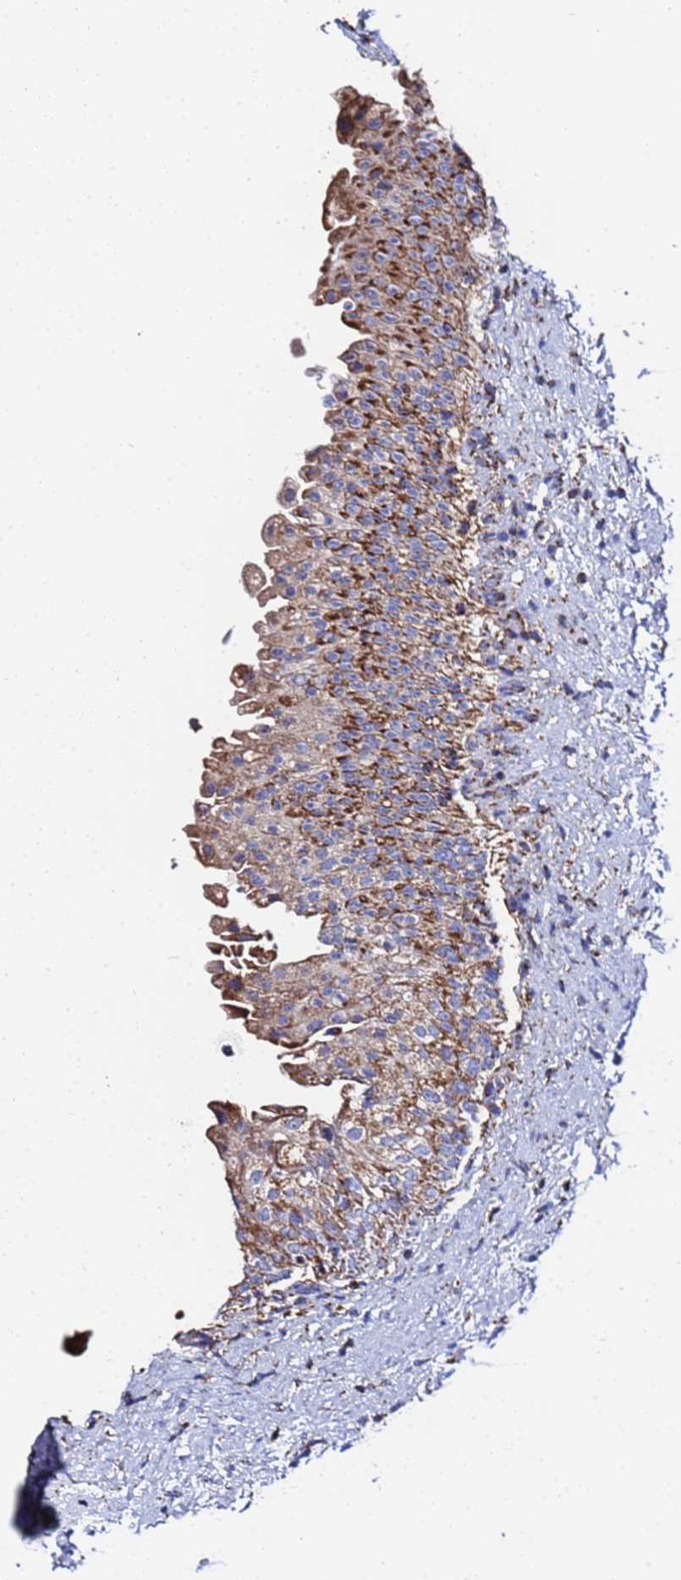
{"staining": {"intensity": "moderate", "quantity": ">75%", "location": "cytoplasmic/membranous"}, "tissue": "urinary bladder", "cell_type": "Urothelial cells", "image_type": "normal", "snomed": [{"axis": "morphology", "description": "Normal tissue, NOS"}, {"axis": "topography", "description": "Urinary bladder"}], "caption": "Immunohistochemistry (IHC) micrograph of unremarkable urinary bladder: urinary bladder stained using IHC shows medium levels of moderate protein expression localized specifically in the cytoplasmic/membranous of urothelial cells, appearing as a cytoplasmic/membranous brown color.", "gene": "GLUD1", "patient": {"sex": "female", "age": 27}}